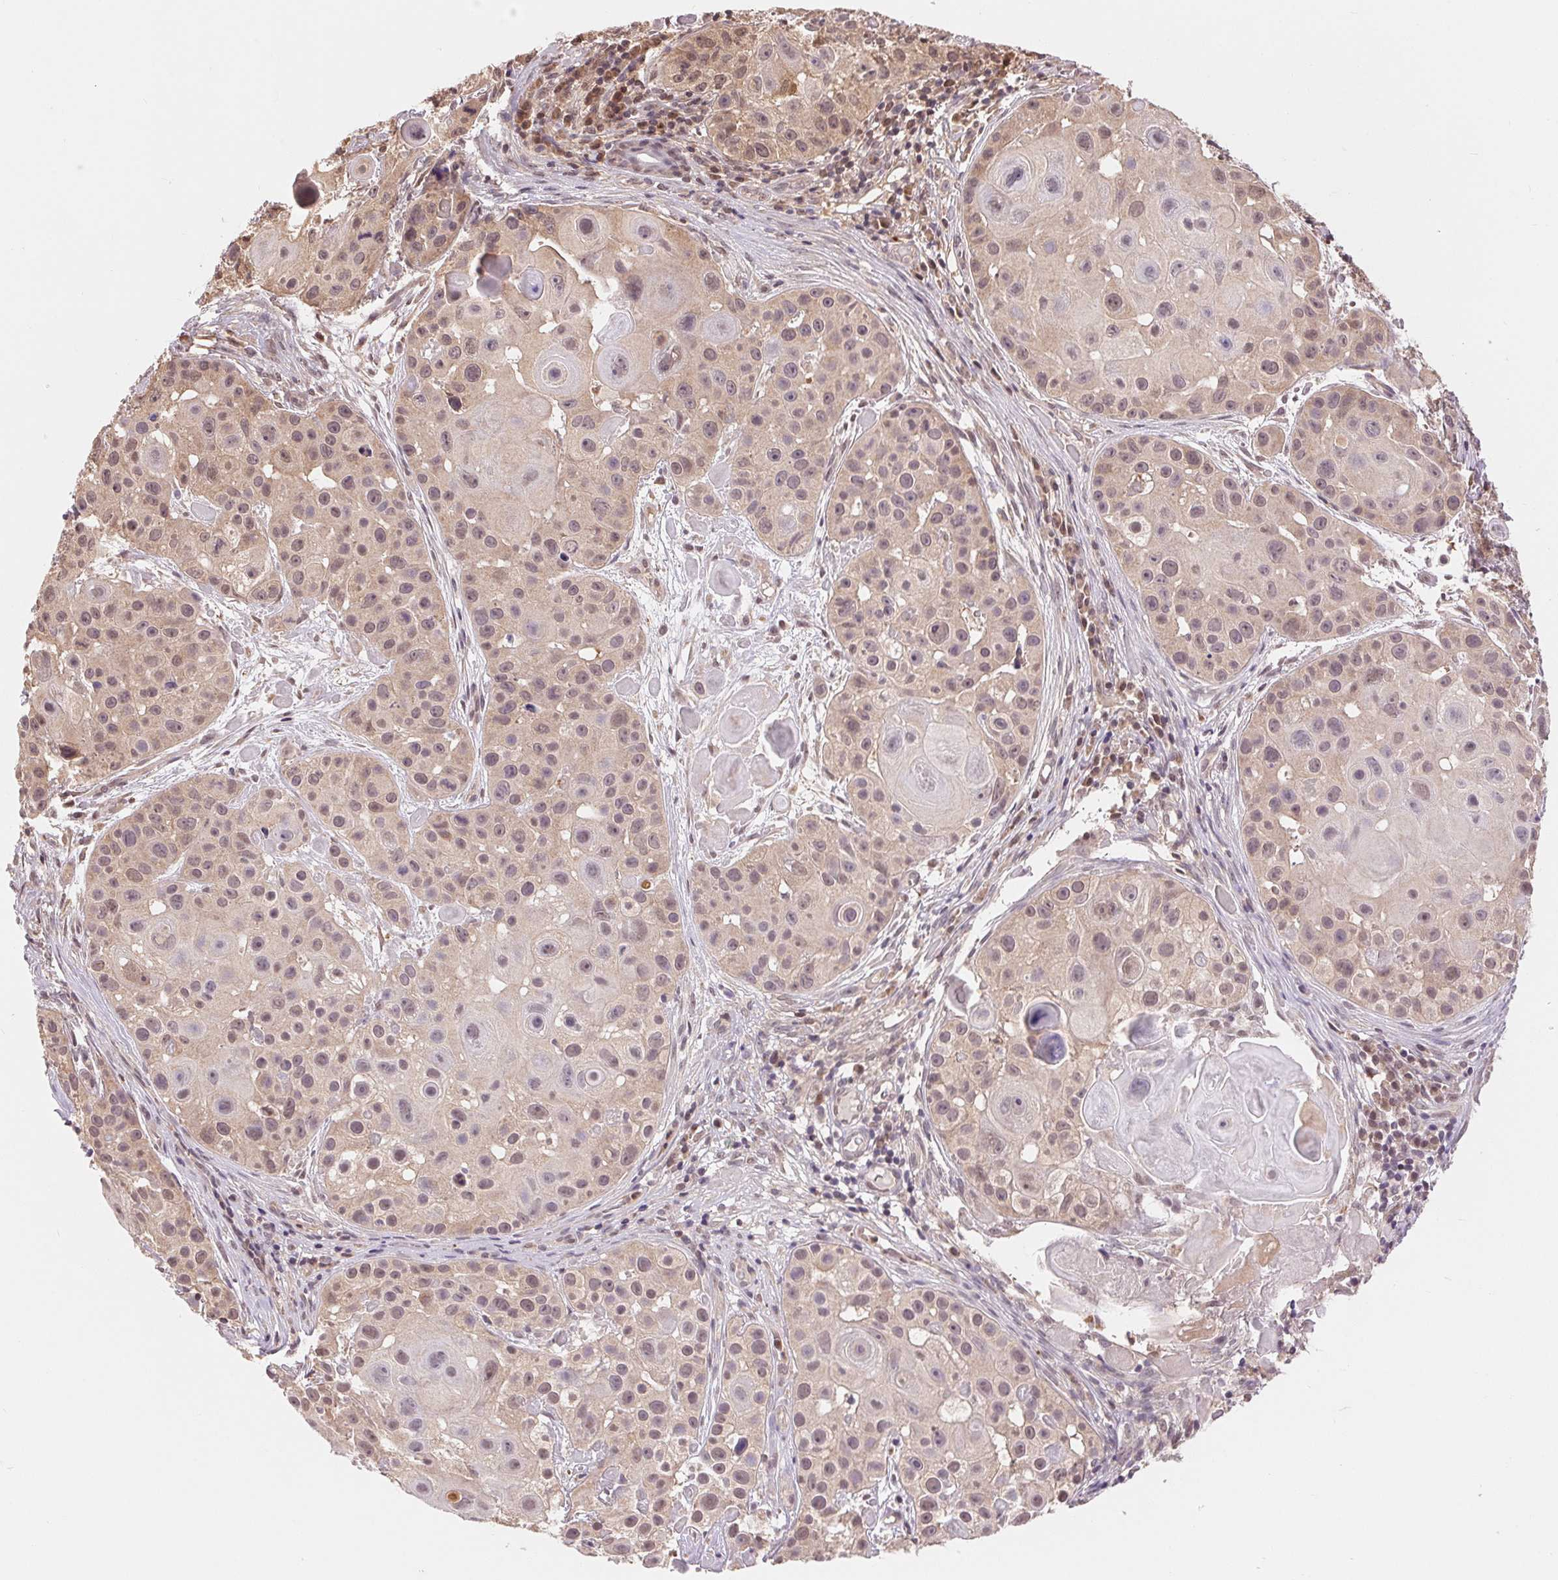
{"staining": {"intensity": "moderate", "quantity": ">75%", "location": "cytoplasmic/membranous,nuclear"}, "tissue": "skin cancer", "cell_type": "Tumor cells", "image_type": "cancer", "snomed": [{"axis": "morphology", "description": "Squamous cell carcinoma, NOS"}, {"axis": "topography", "description": "Skin"}], "caption": "This is an image of IHC staining of skin cancer, which shows moderate staining in the cytoplasmic/membranous and nuclear of tumor cells.", "gene": "TMEM273", "patient": {"sex": "male", "age": 92}}